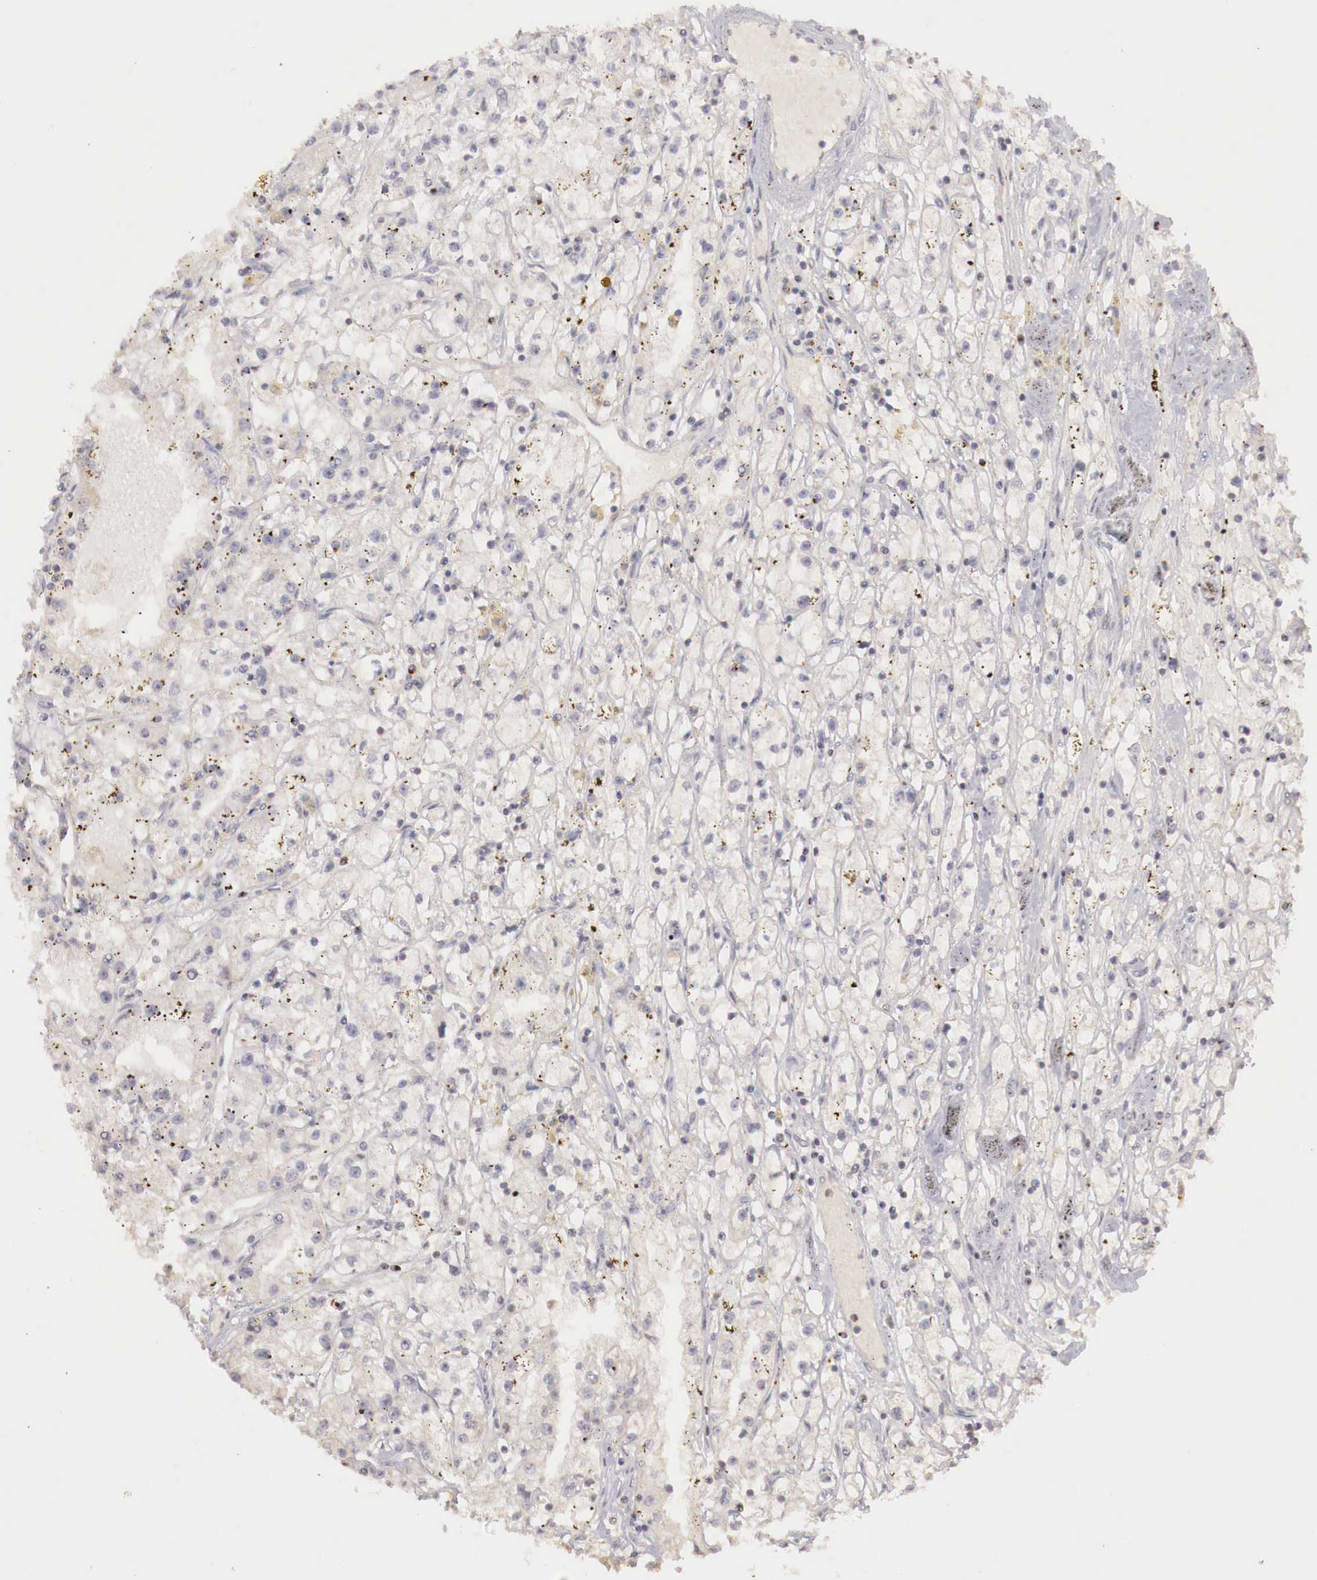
{"staining": {"intensity": "weak", "quantity": ">75%", "location": "cytoplasmic/membranous"}, "tissue": "renal cancer", "cell_type": "Tumor cells", "image_type": "cancer", "snomed": [{"axis": "morphology", "description": "Adenocarcinoma, NOS"}, {"axis": "topography", "description": "Kidney"}], "caption": "This micrograph shows renal cancer stained with IHC to label a protein in brown. The cytoplasmic/membranous of tumor cells show weak positivity for the protein. Nuclei are counter-stained blue.", "gene": "TBC1D9", "patient": {"sex": "male", "age": 56}}